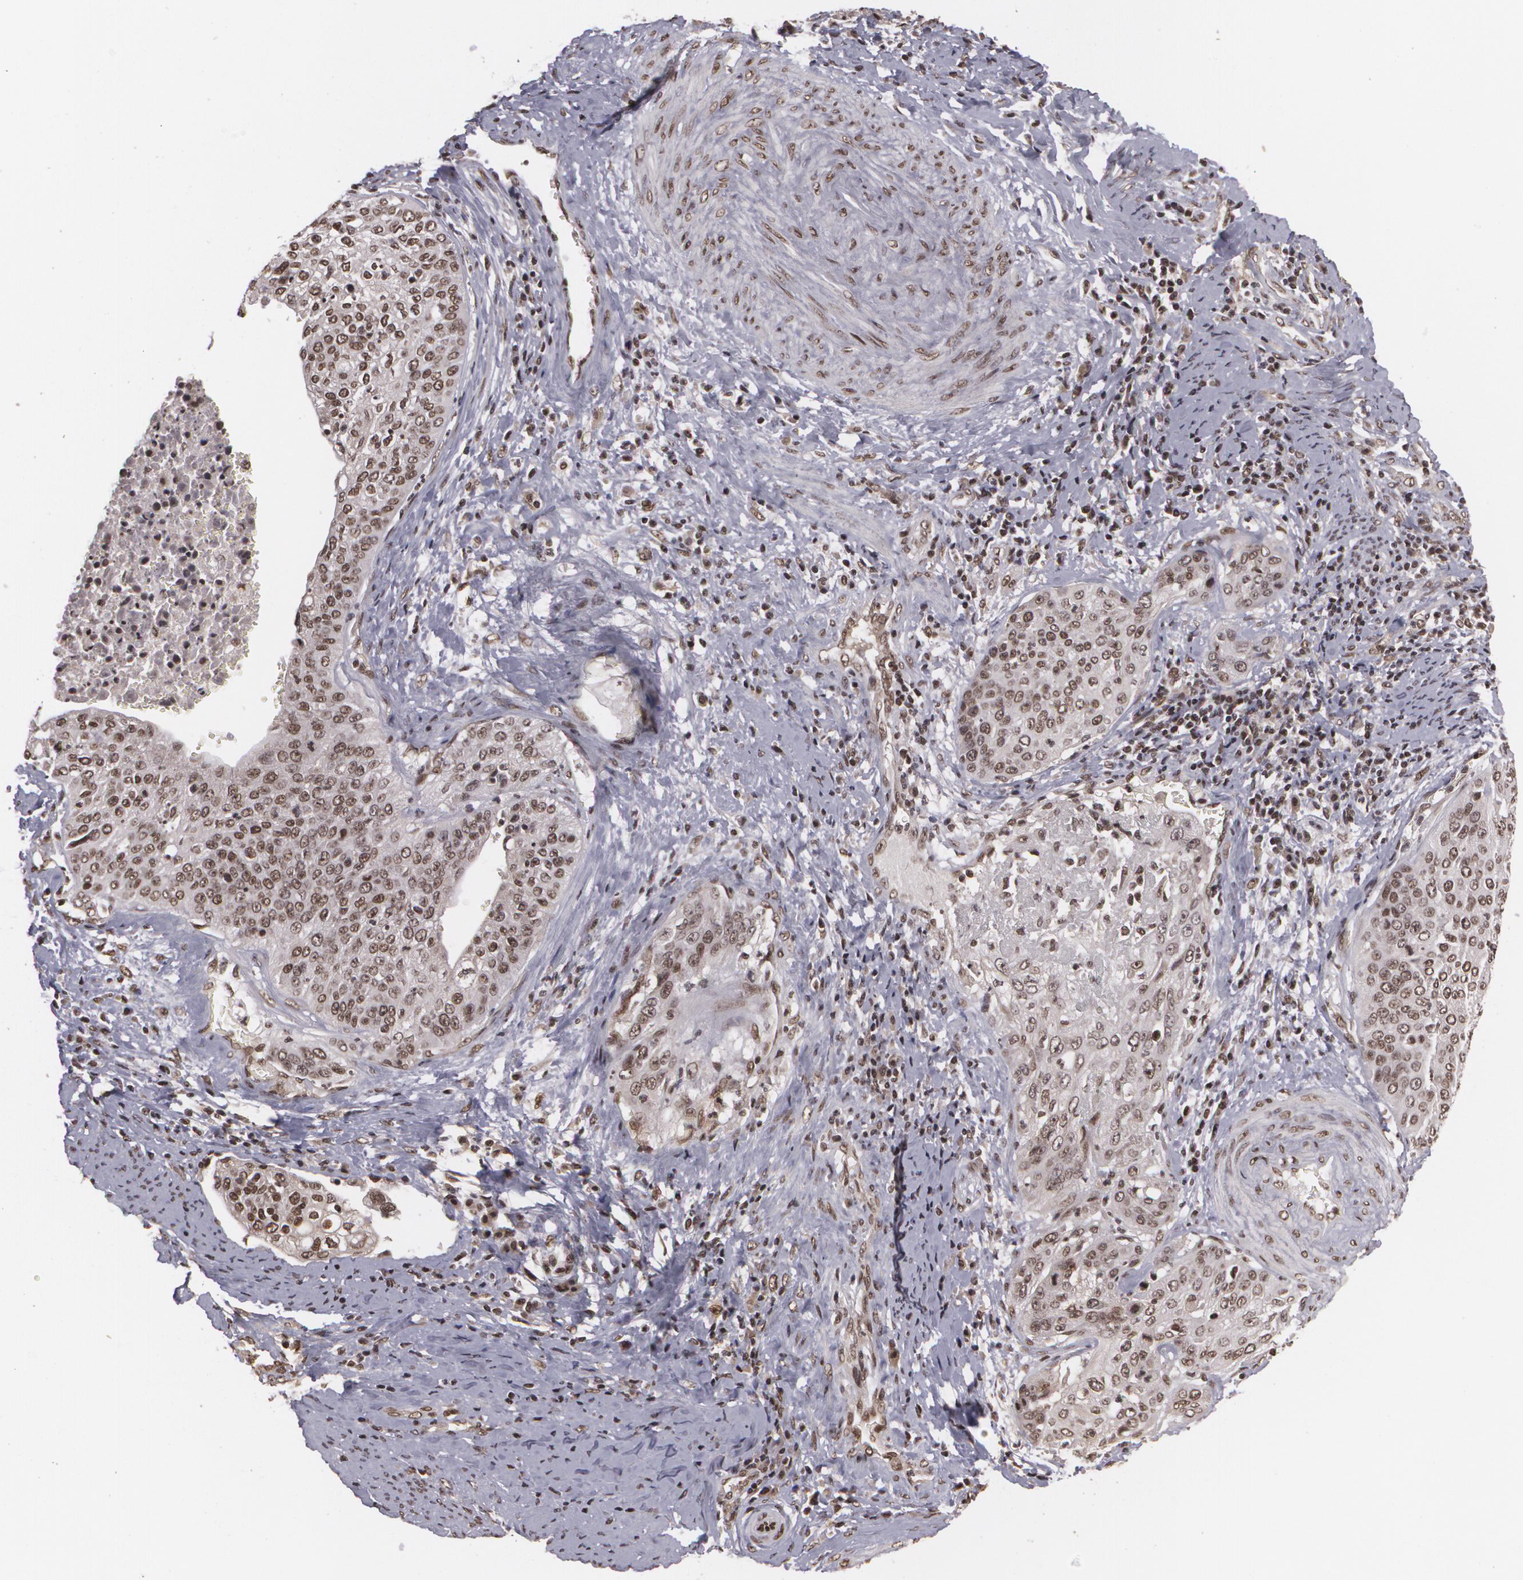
{"staining": {"intensity": "moderate", "quantity": ">75%", "location": "nuclear"}, "tissue": "cervical cancer", "cell_type": "Tumor cells", "image_type": "cancer", "snomed": [{"axis": "morphology", "description": "Squamous cell carcinoma, NOS"}, {"axis": "topography", "description": "Cervix"}], "caption": "DAB immunohistochemical staining of cervical squamous cell carcinoma shows moderate nuclear protein staining in approximately >75% of tumor cells. (Stains: DAB in brown, nuclei in blue, Microscopy: brightfield microscopy at high magnification).", "gene": "RXRB", "patient": {"sex": "female", "age": 41}}